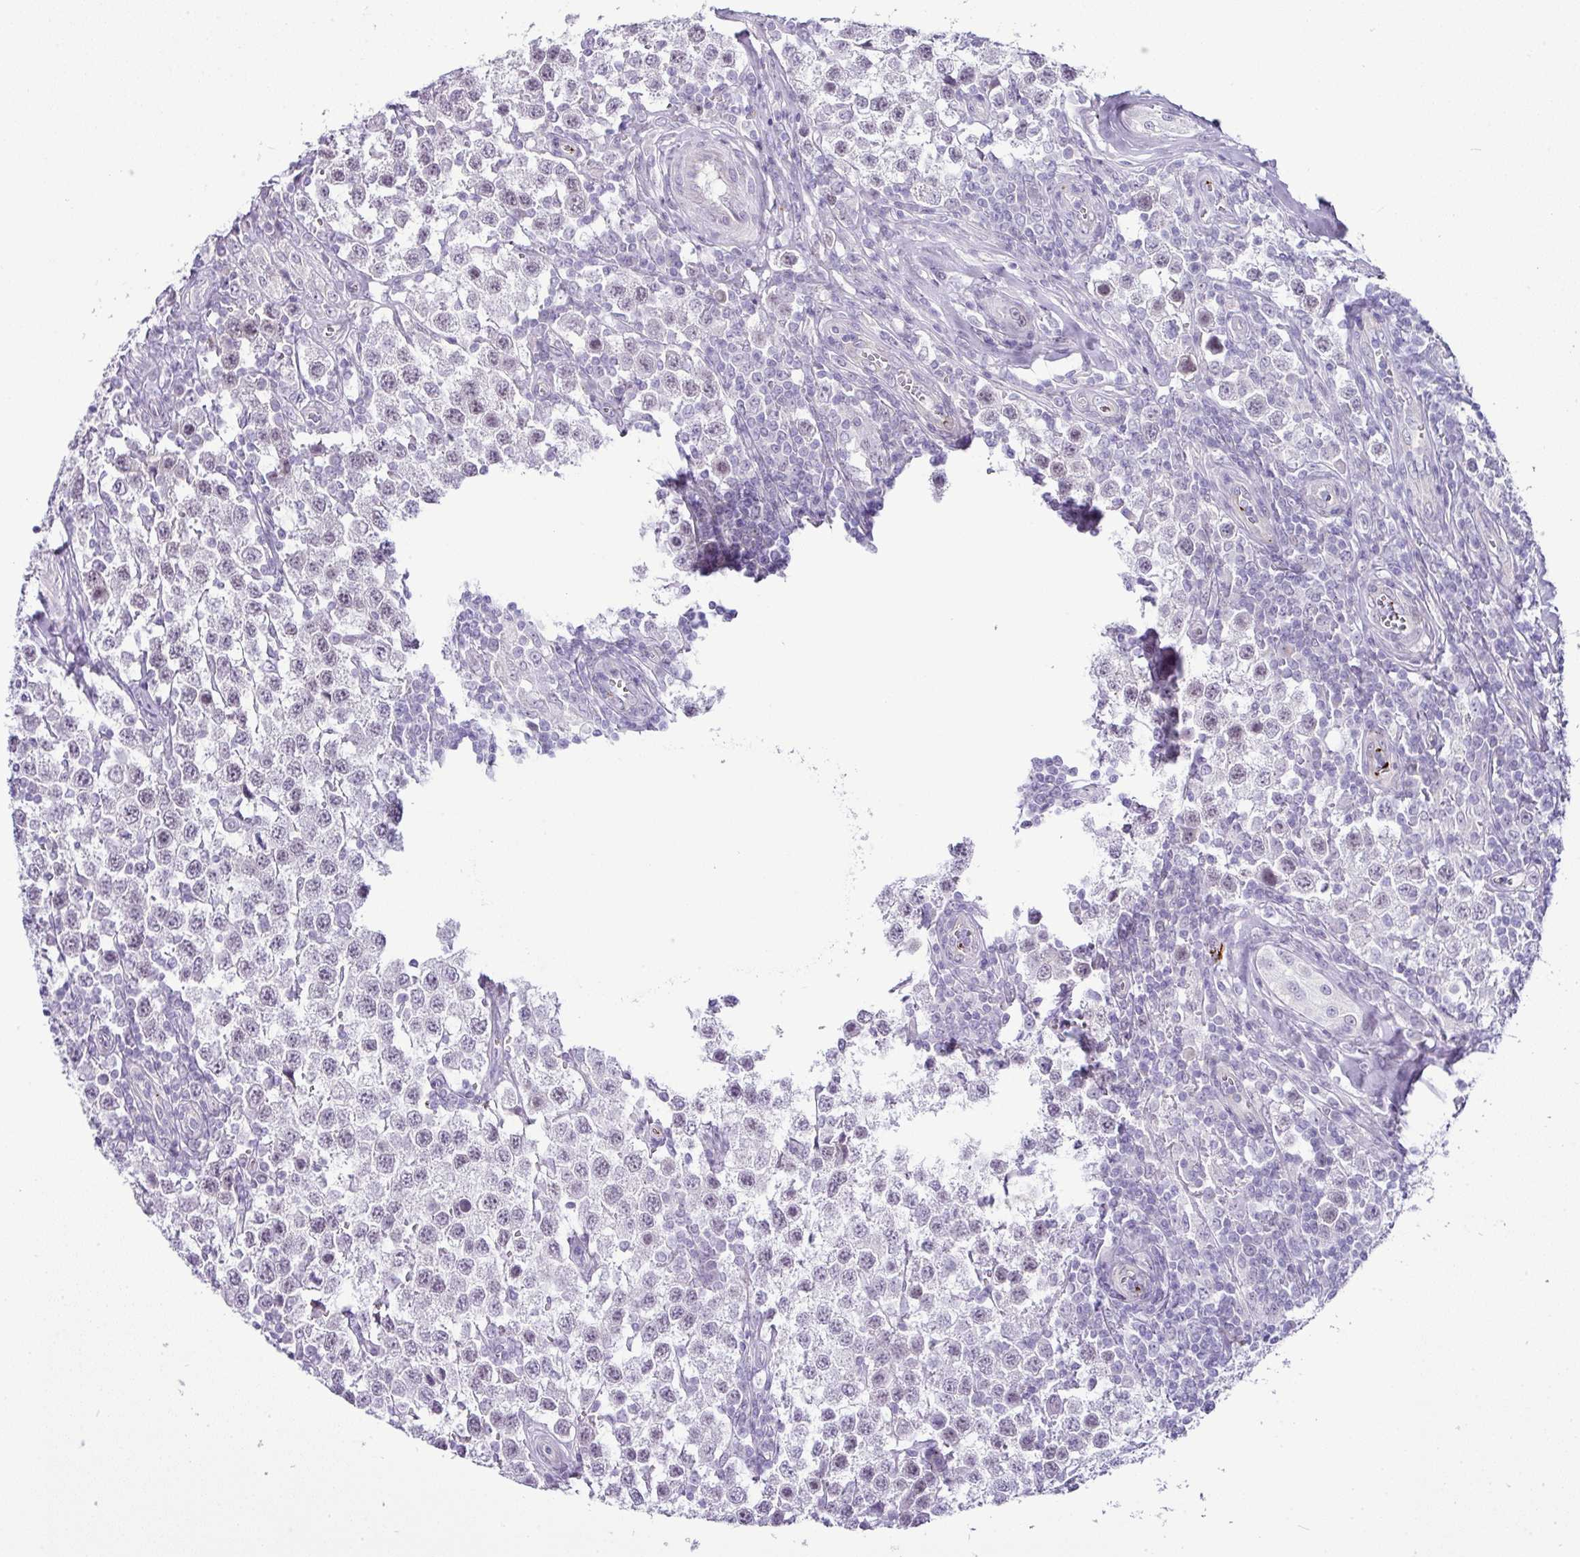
{"staining": {"intensity": "weak", "quantity": "<25%", "location": "nuclear"}, "tissue": "testis cancer", "cell_type": "Tumor cells", "image_type": "cancer", "snomed": [{"axis": "morphology", "description": "Seminoma, NOS"}, {"axis": "topography", "description": "Testis"}], "caption": "This is an immunohistochemistry (IHC) micrograph of testis seminoma. There is no expression in tumor cells.", "gene": "CMTM5", "patient": {"sex": "male", "age": 34}}